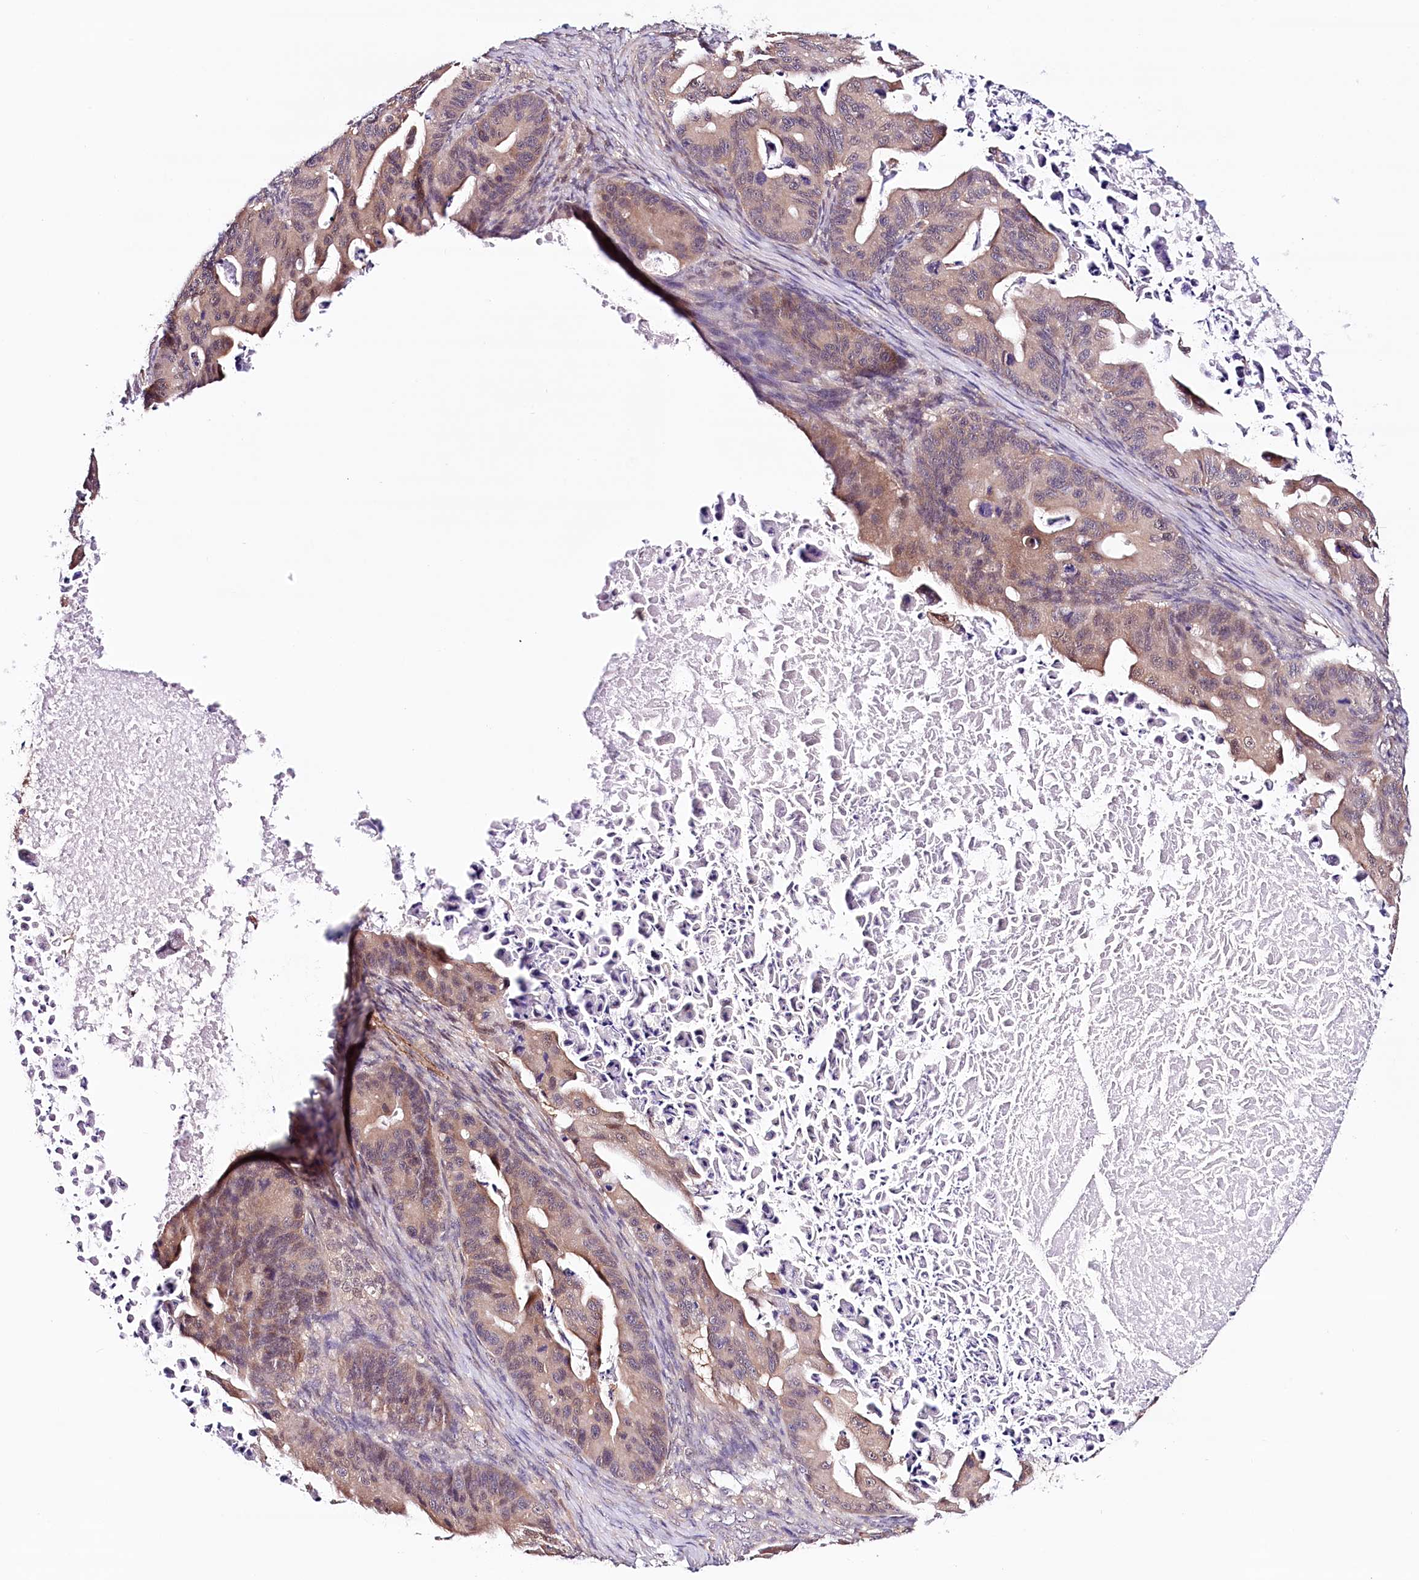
{"staining": {"intensity": "weak", "quantity": "25%-75%", "location": "cytoplasmic/membranous"}, "tissue": "ovarian cancer", "cell_type": "Tumor cells", "image_type": "cancer", "snomed": [{"axis": "morphology", "description": "Cystadenocarcinoma, mucinous, NOS"}, {"axis": "topography", "description": "Ovary"}], "caption": "A brown stain shows weak cytoplasmic/membranous positivity of a protein in ovarian cancer tumor cells.", "gene": "PPP2R5B", "patient": {"sex": "female", "age": 37}}